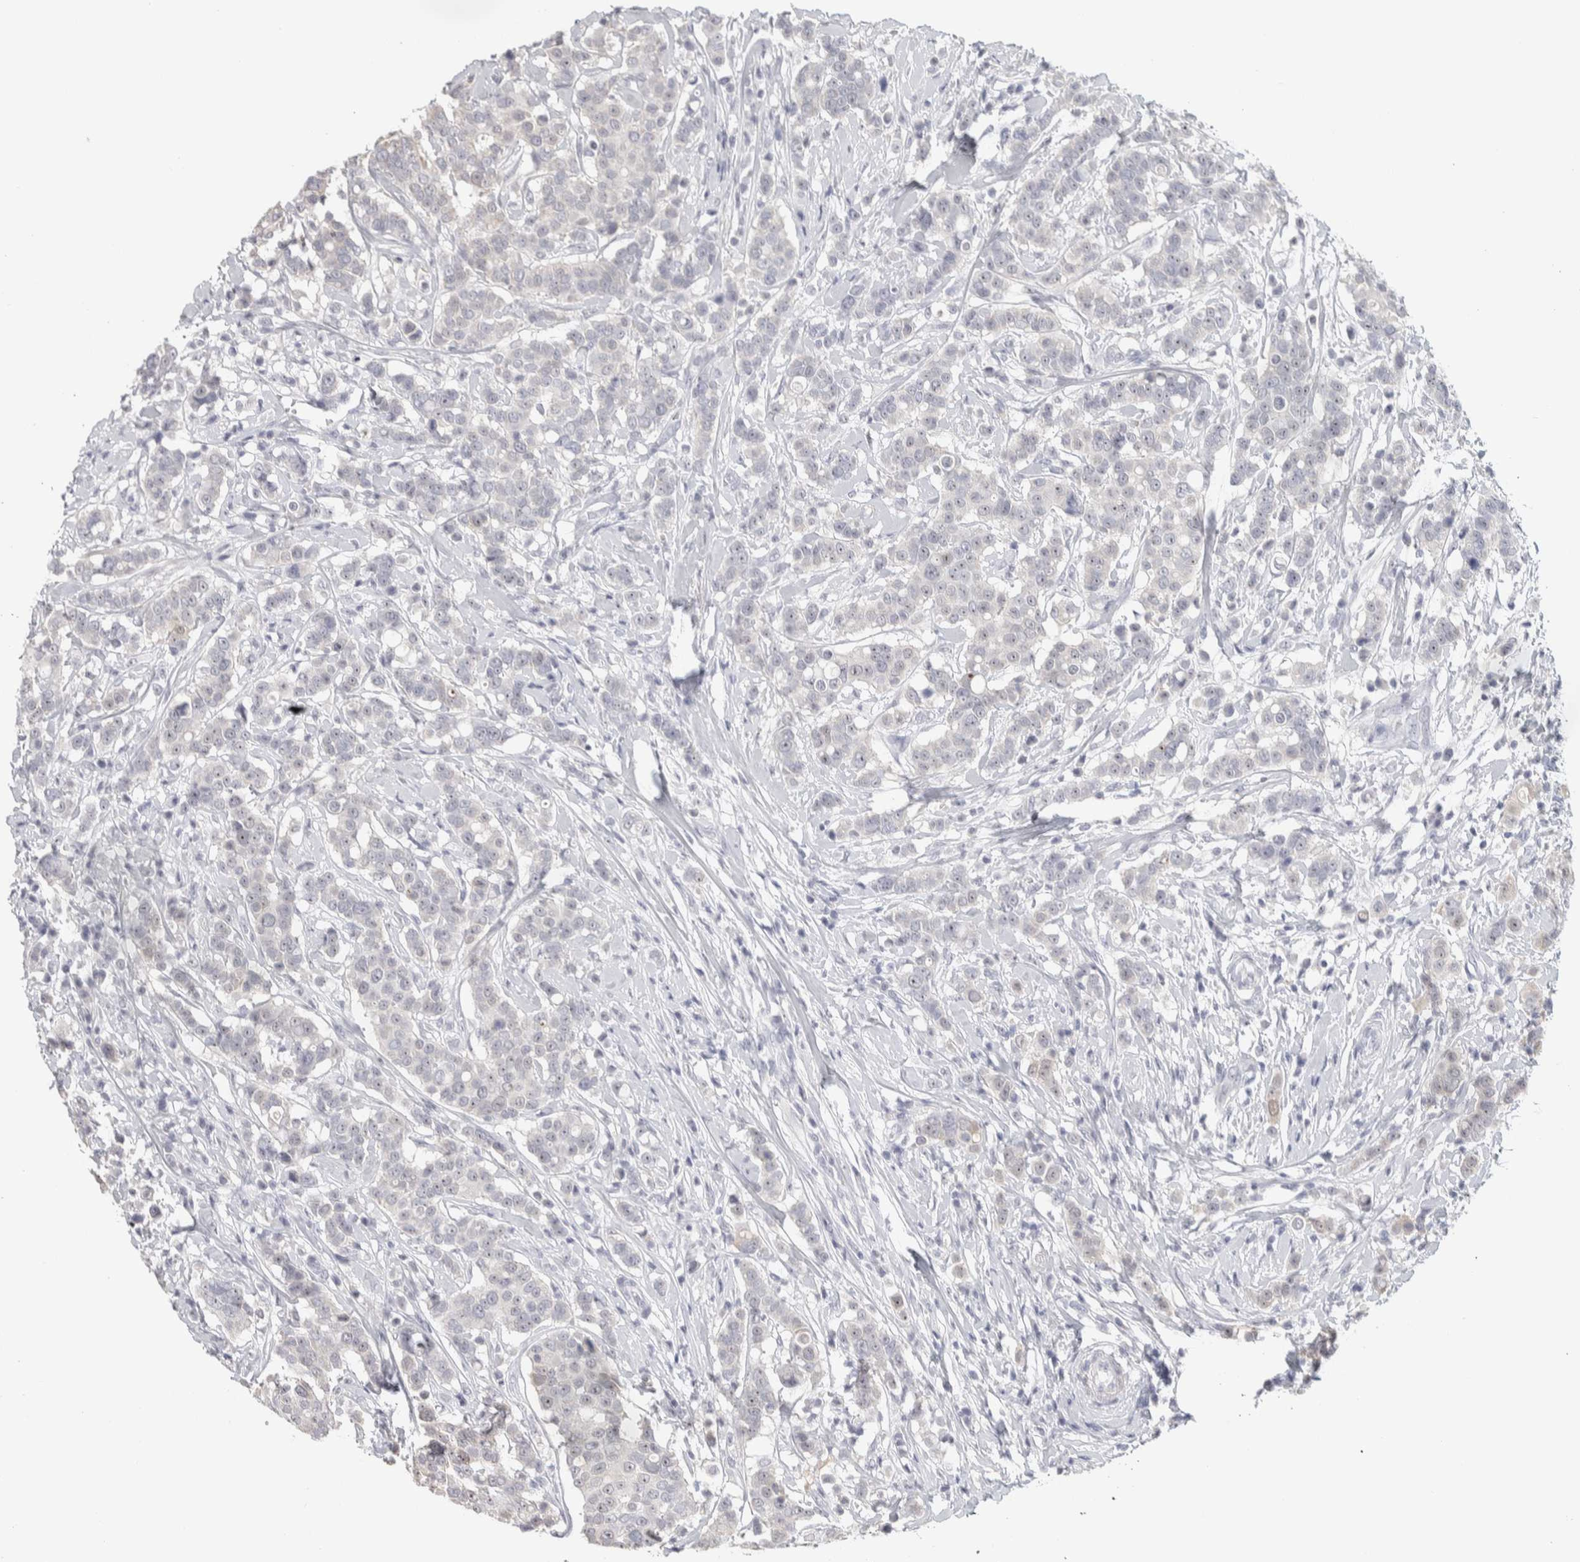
{"staining": {"intensity": "moderate", "quantity": "25%-75%", "location": "nuclear"}, "tissue": "breast cancer", "cell_type": "Tumor cells", "image_type": "cancer", "snomed": [{"axis": "morphology", "description": "Duct carcinoma"}, {"axis": "topography", "description": "Breast"}], "caption": "Immunohistochemical staining of human breast cancer (infiltrating ductal carcinoma) demonstrates moderate nuclear protein expression in approximately 25%-75% of tumor cells.", "gene": "DCXR", "patient": {"sex": "female", "age": 27}}